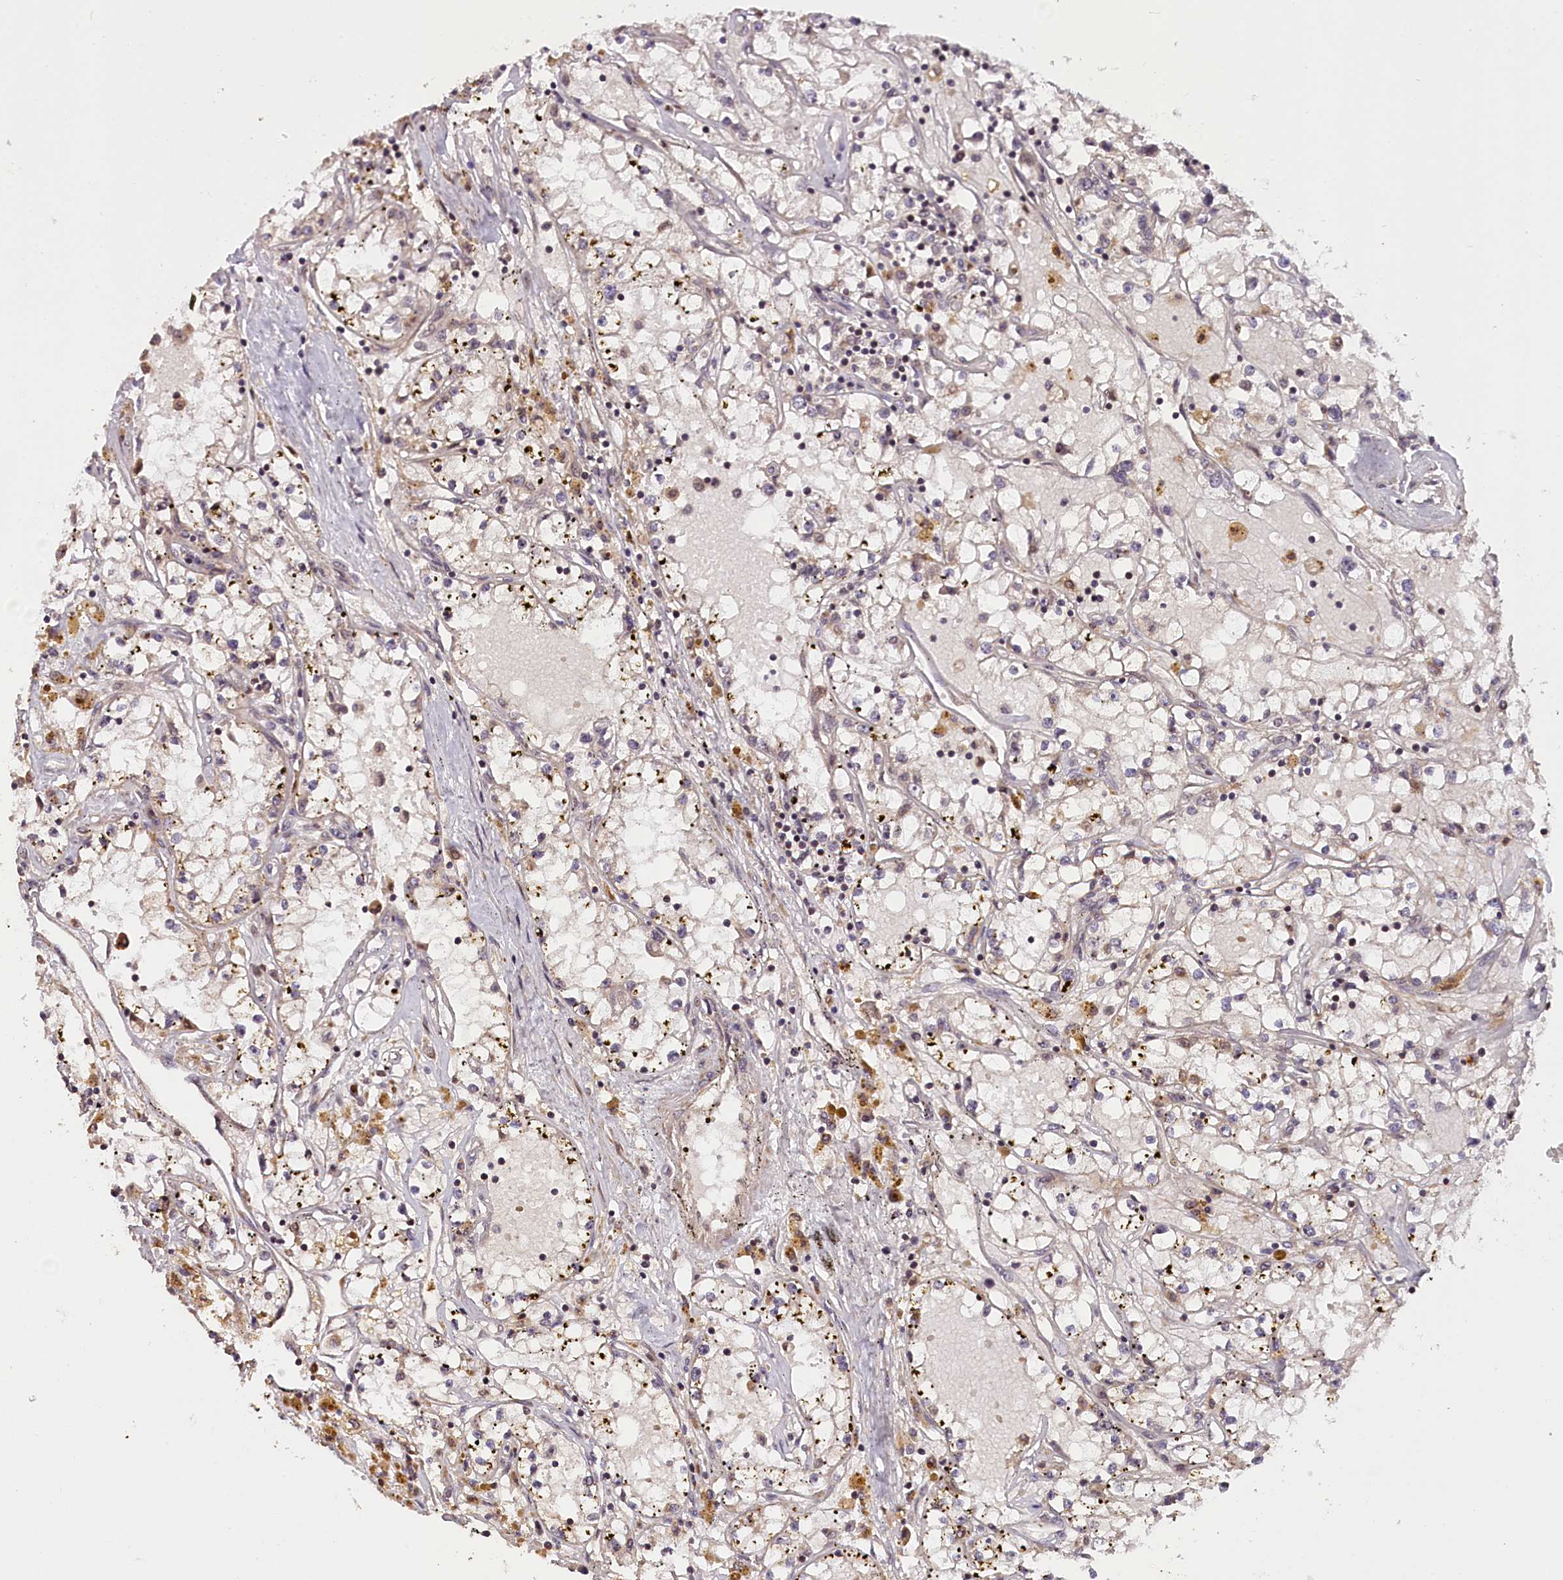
{"staining": {"intensity": "negative", "quantity": "none", "location": "none"}, "tissue": "renal cancer", "cell_type": "Tumor cells", "image_type": "cancer", "snomed": [{"axis": "morphology", "description": "Adenocarcinoma, NOS"}, {"axis": "topography", "description": "Kidney"}], "caption": "Immunohistochemistry (IHC) micrograph of renal adenocarcinoma stained for a protein (brown), which reveals no expression in tumor cells.", "gene": "ZNF480", "patient": {"sex": "male", "age": 56}}